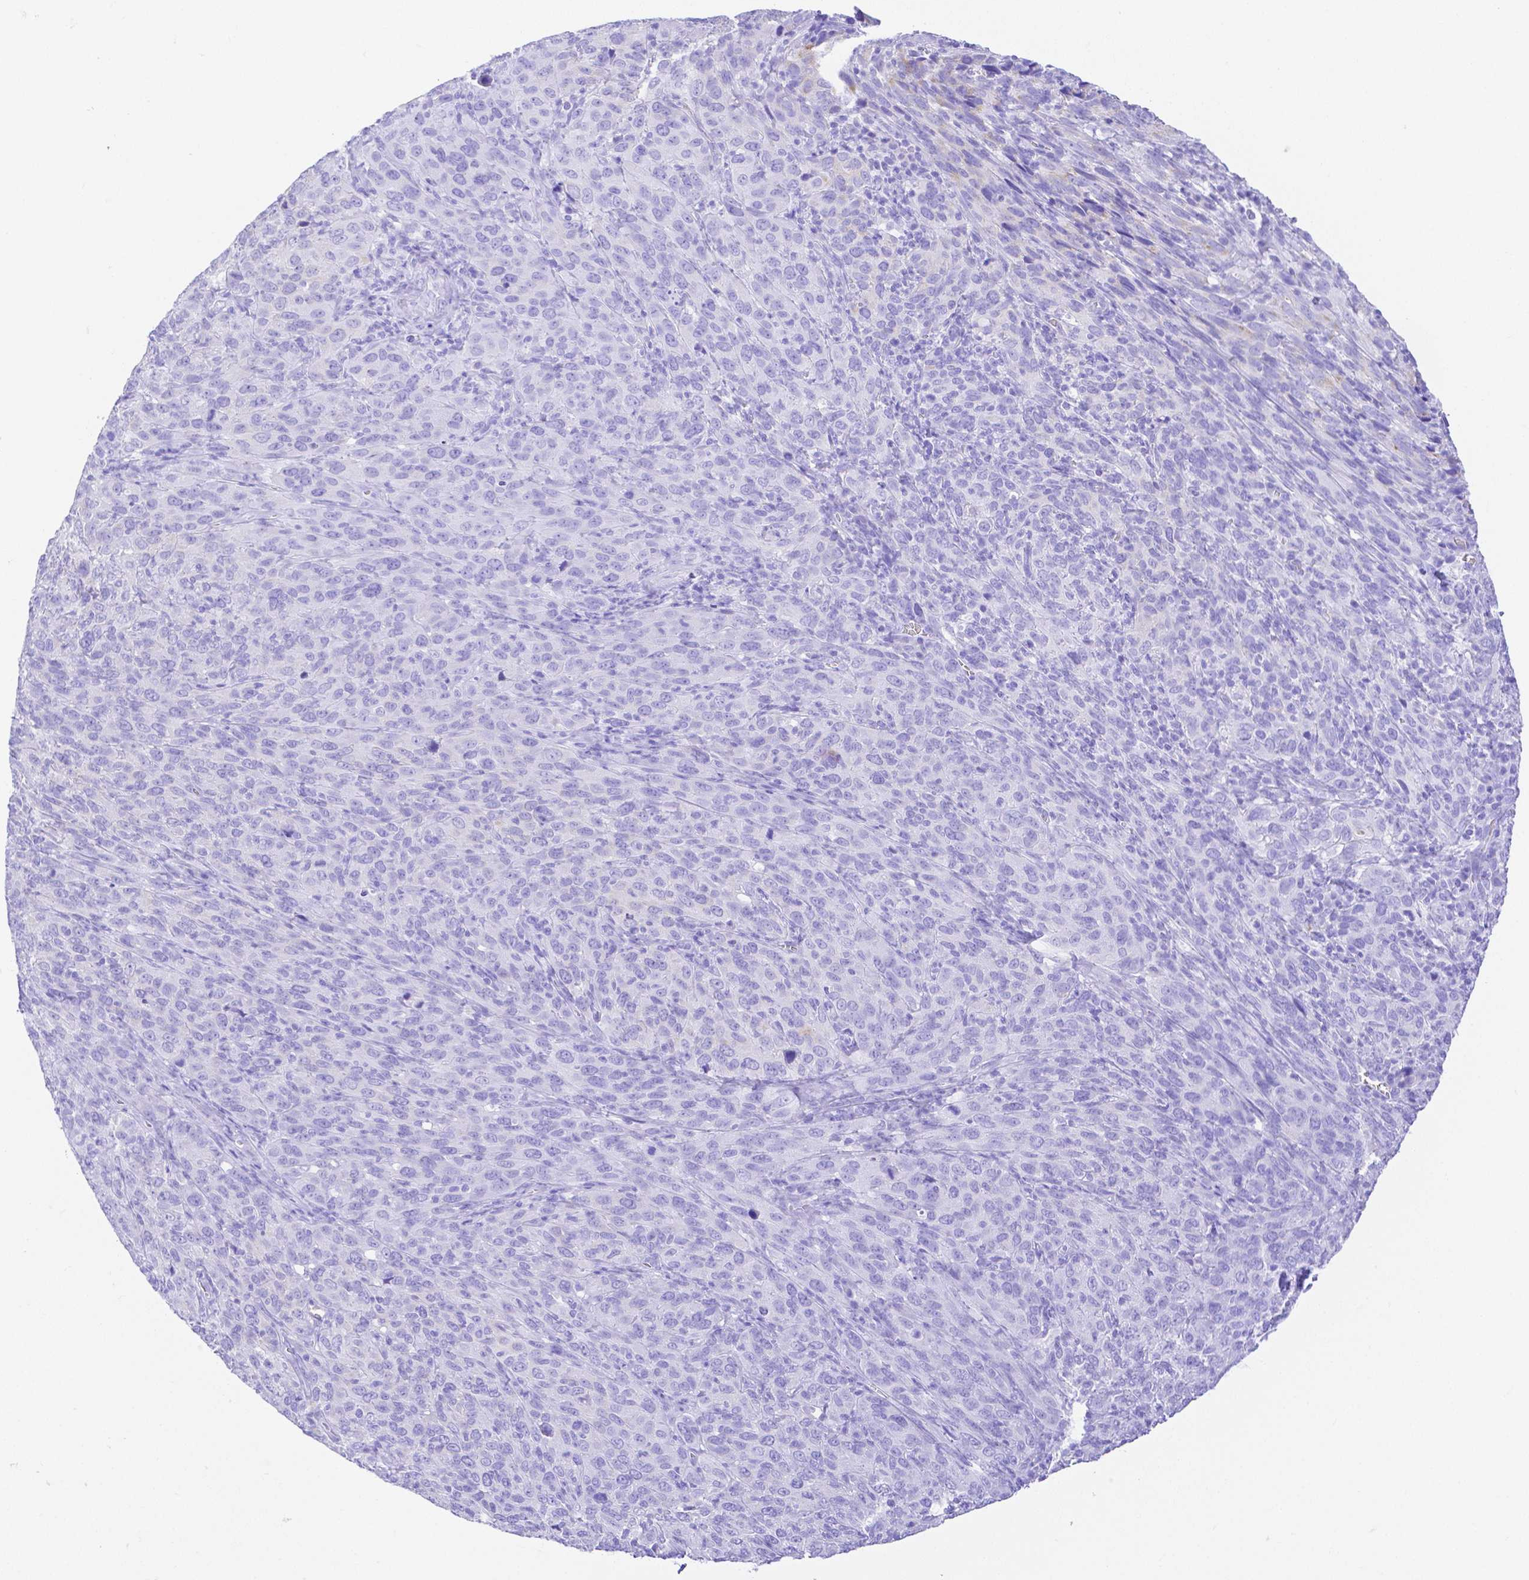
{"staining": {"intensity": "negative", "quantity": "none", "location": "none"}, "tissue": "cervical cancer", "cell_type": "Tumor cells", "image_type": "cancer", "snomed": [{"axis": "morphology", "description": "Normal tissue, NOS"}, {"axis": "morphology", "description": "Squamous cell carcinoma, NOS"}, {"axis": "topography", "description": "Cervix"}], "caption": "Micrograph shows no protein expression in tumor cells of cervical cancer tissue.", "gene": "SMR3A", "patient": {"sex": "female", "age": 51}}